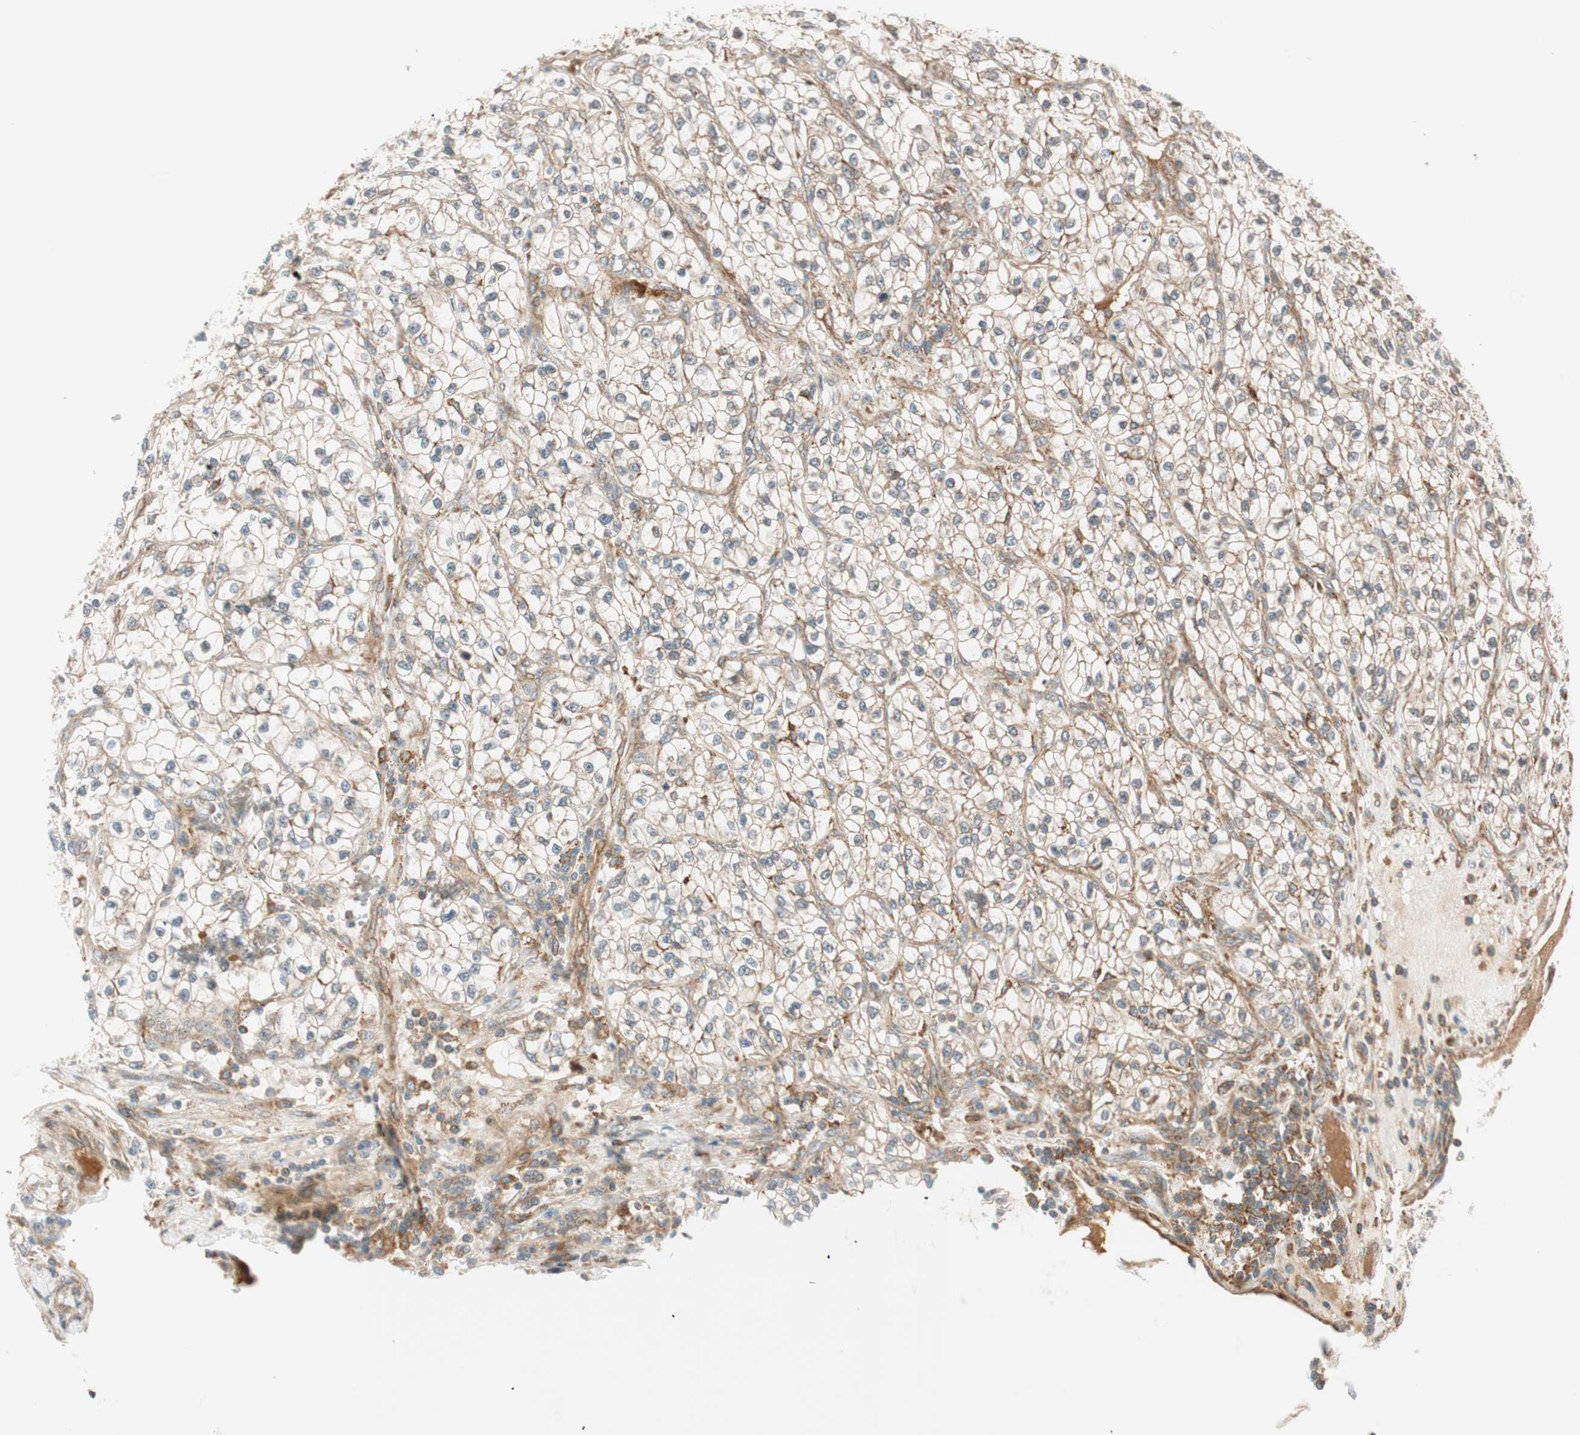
{"staining": {"intensity": "weak", "quantity": ">75%", "location": "cytoplasmic/membranous"}, "tissue": "renal cancer", "cell_type": "Tumor cells", "image_type": "cancer", "snomed": [{"axis": "morphology", "description": "Adenocarcinoma, NOS"}, {"axis": "topography", "description": "Kidney"}], "caption": "Adenocarcinoma (renal) stained with a brown dye displays weak cytoplasmic/membranous positive expression in about >75% of tumor cells.", "gene": "ABI1", "patient": {"sex": "female", "age": 57}}